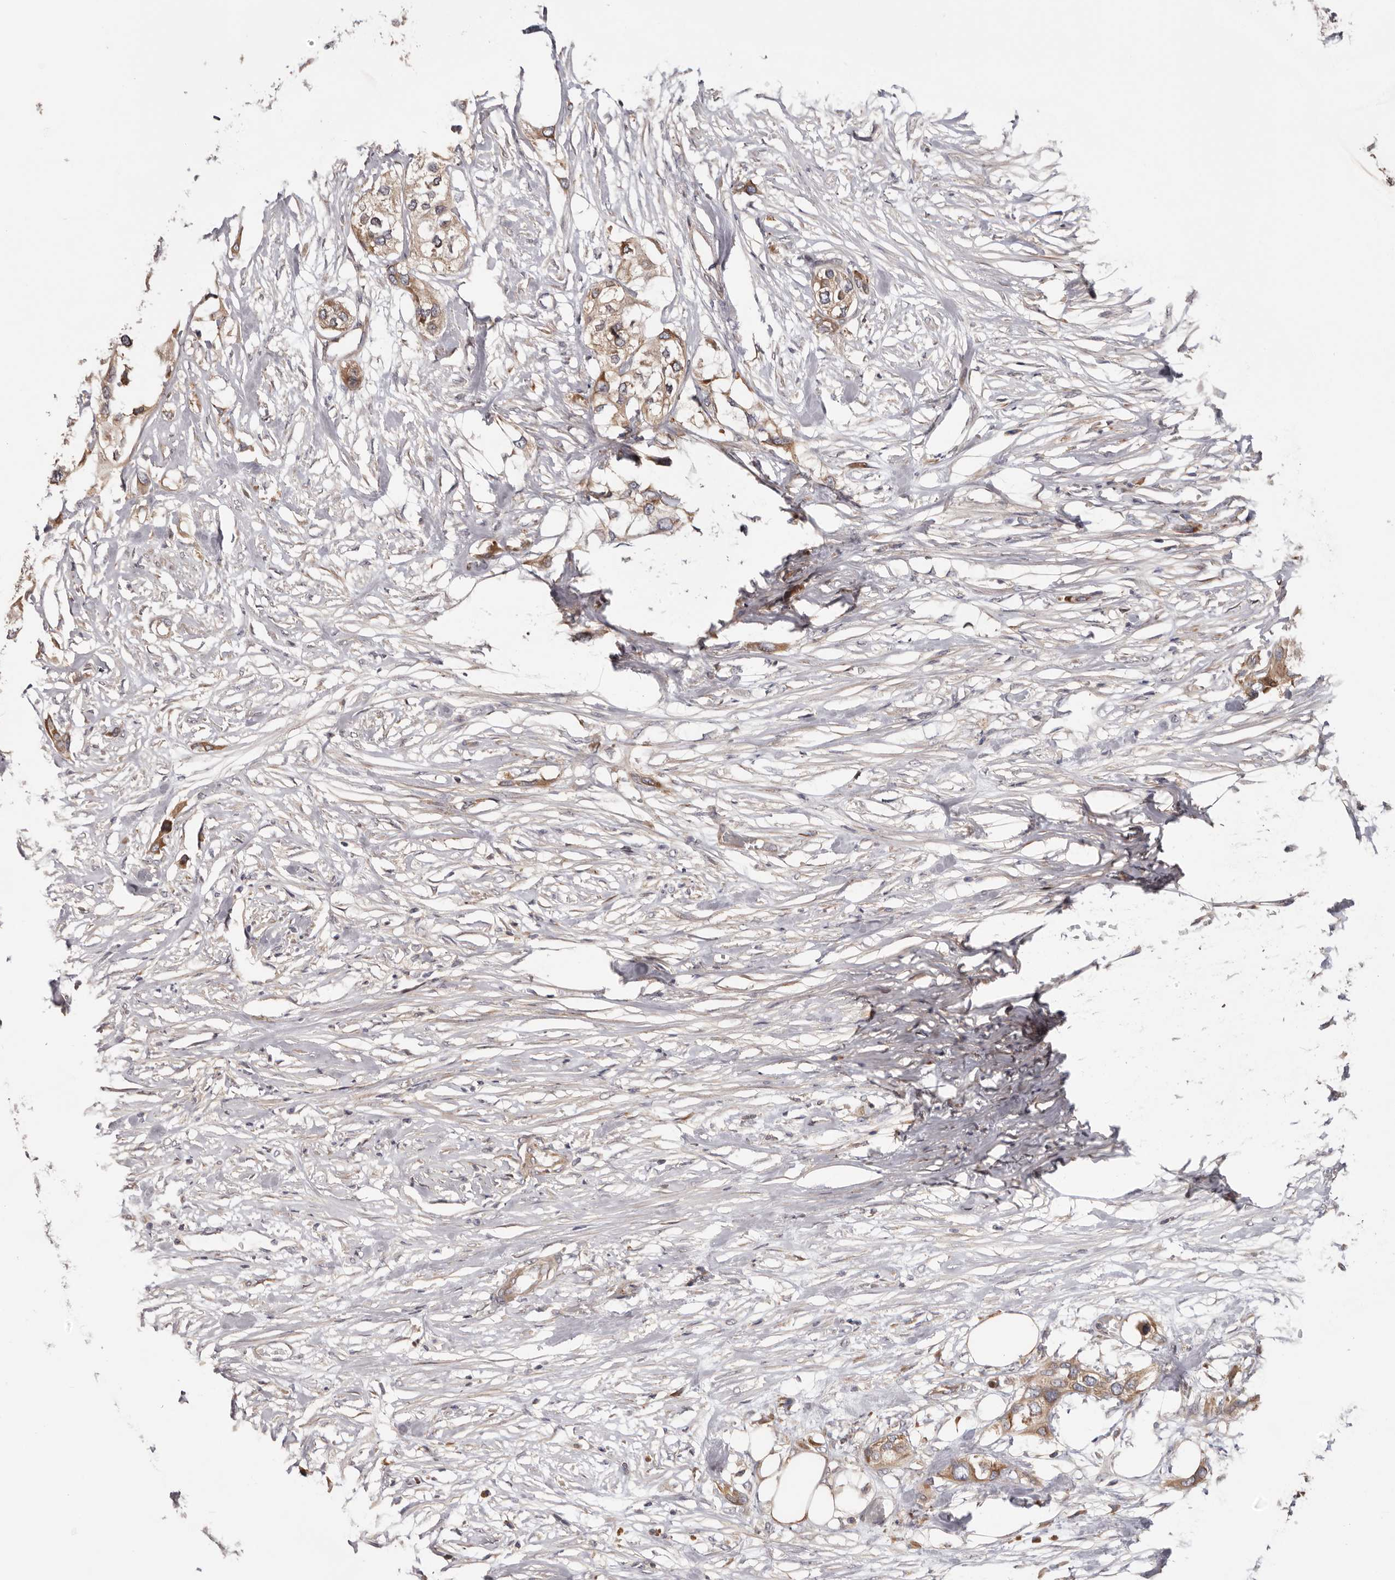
{"staining": {"intensity": "weak", "quantity": ">75%", "location": "cytoplasmic/membranous"}, "tissue": "urothelial cancer", "cell_type": "Tumor cells", "image_type": "cancer", "snomed": [{"axis": "morphology", "description": "Urothelial carcinoma, High grade"}, {"axis": "topography", "description": "Urinary bladder"}], "caption": "High-grade urothelial carcinoma was stained to show a protein in brown. There is low levels of weak cytoplasmic/membranous staining in approximately >75% of tumor cells.", "gene": "TMUB1", "patient": {"sex": "male", "age": 64}}